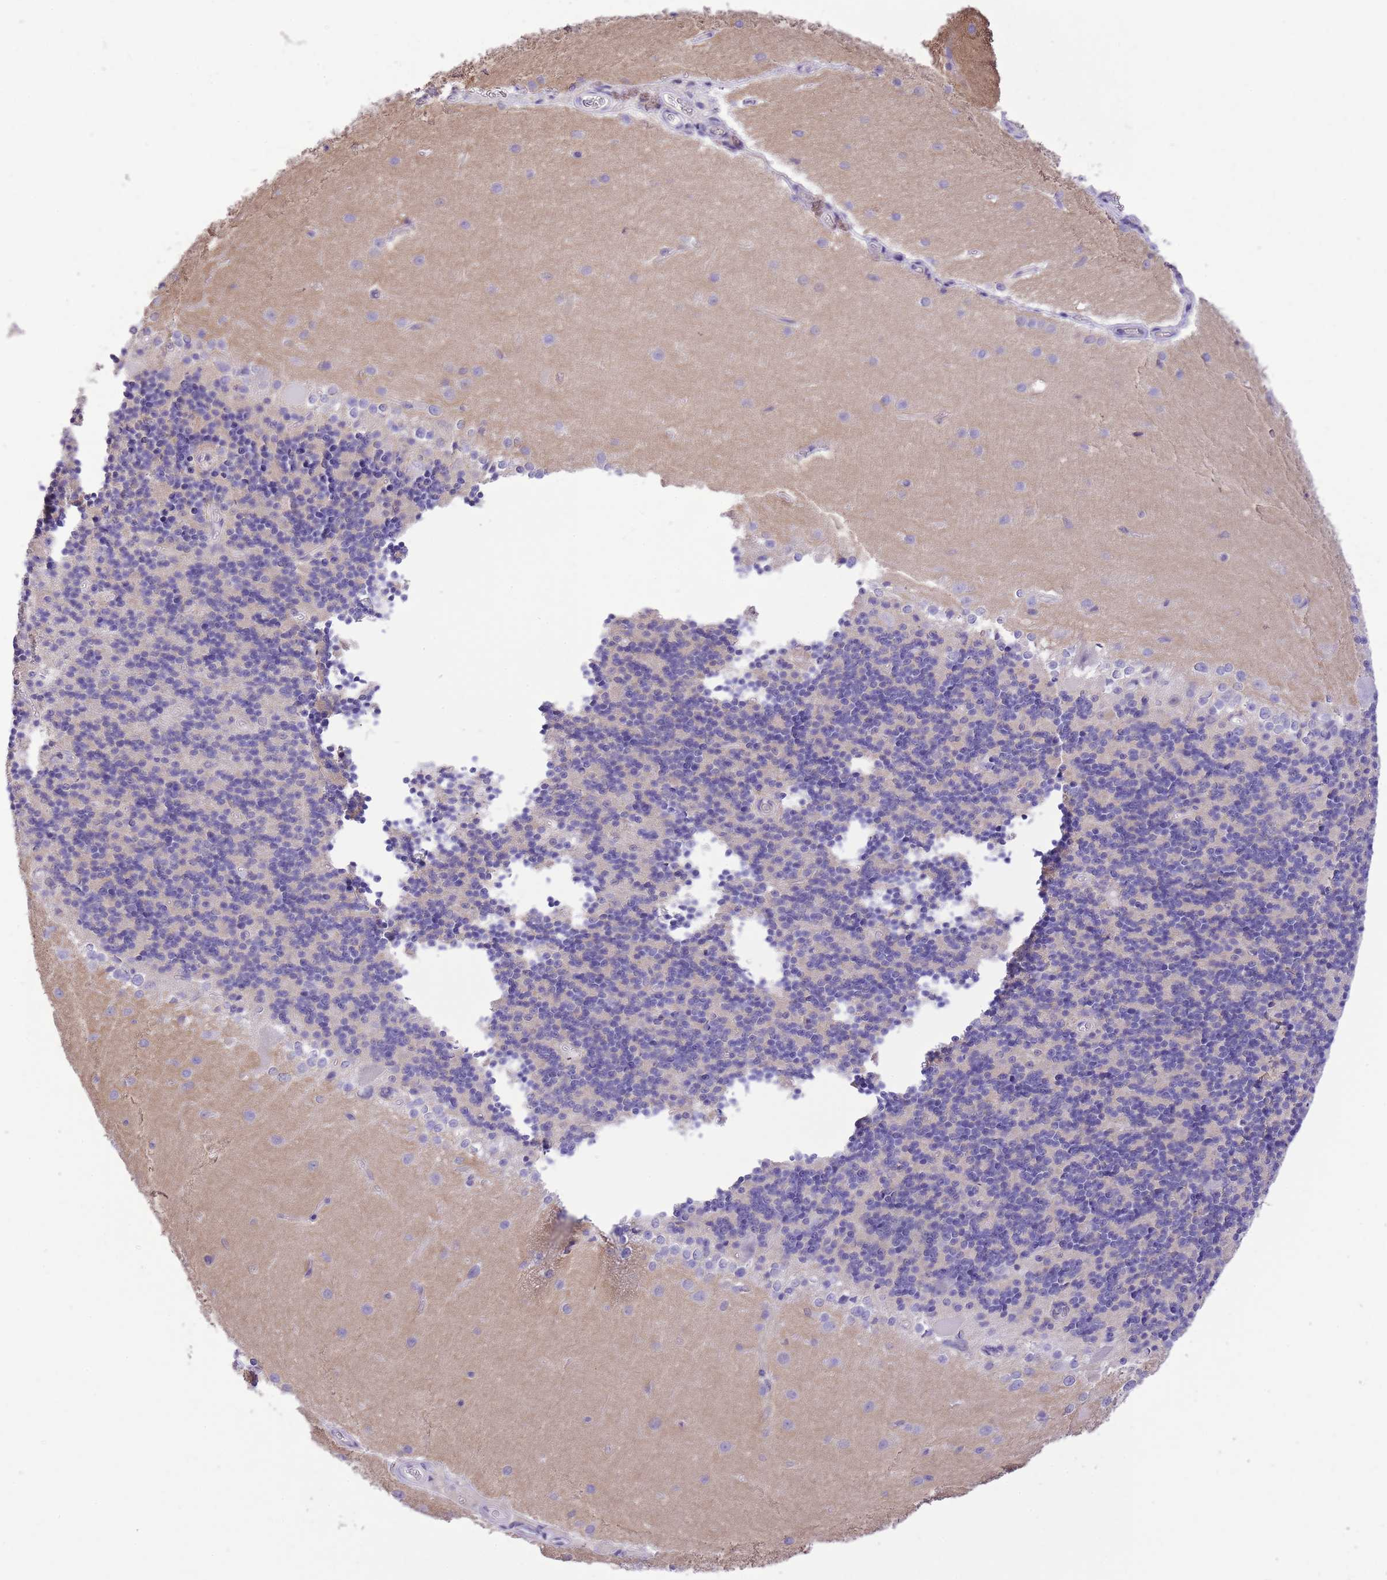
{"staining": {"intensity": "weak", "quantity": "25%-75%", "location": "cytoplasmic/membranous"}, "tissue": "cerebellum", "cell_type": "Cells in granular layer", "image_type": "normal", "snomed": [{"axis": "morphology", "description": "Normal tissue, NOS"}, {"axis": "topography", "description": "Cerebellum"}], "caption": "Immunohistochemical staining of benign human cerebellum shows 25%-75% levels of weak cytoplasmic/membranous protein positivity in about 25%-75% of cells in granular layer. The staining is performed using DAB brown chromogen to label protein expression. The nuclei are counter-stained blue using hematoxylin.", "gene": "MEIOSIN", "patient": {"sex": "female", "age": 29}}